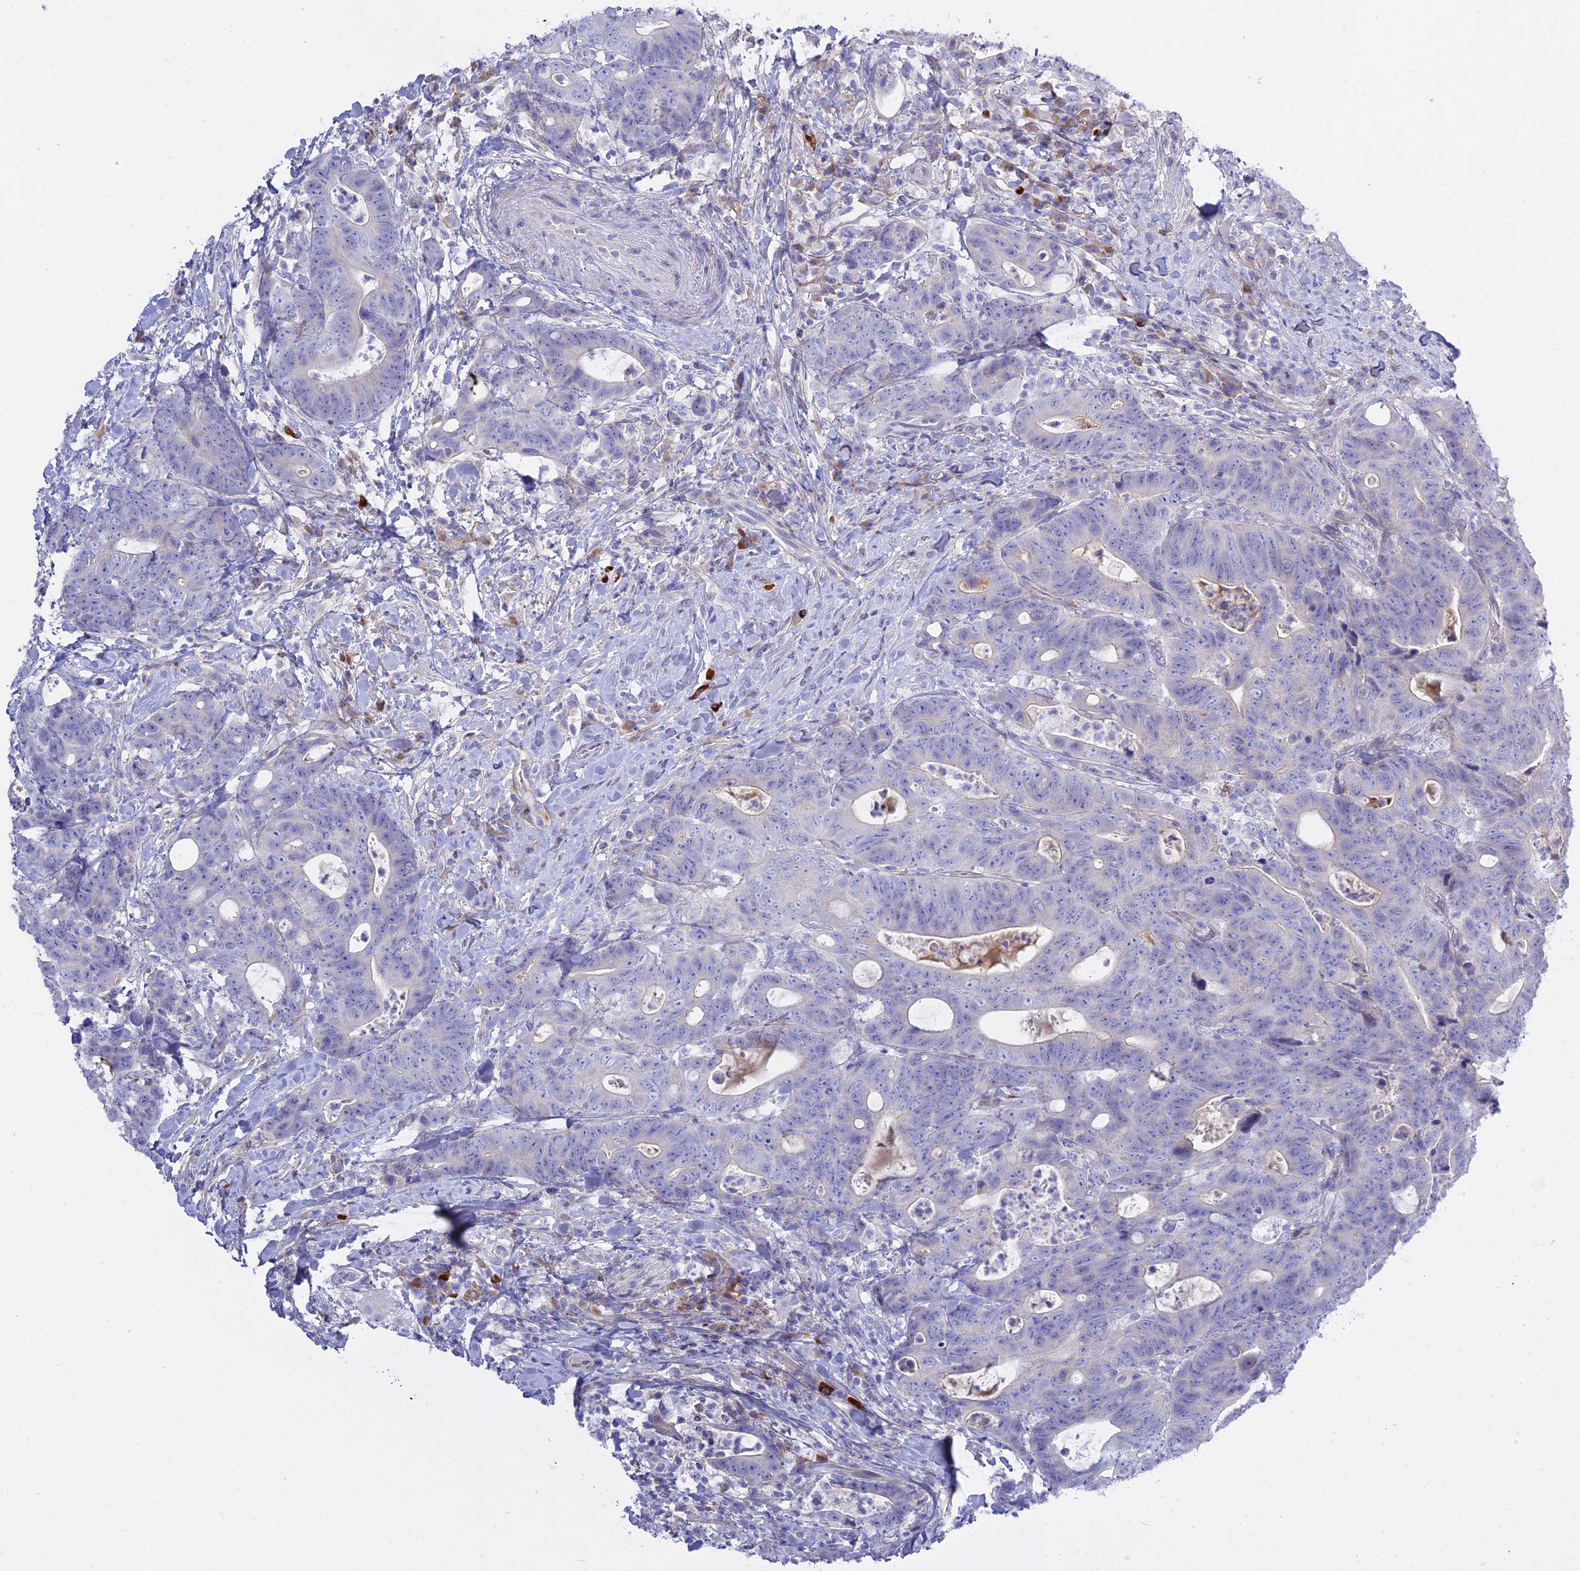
{"staining": {"intensity": "negative", "quantity": "none", "location": "none"}, "tissue": "colorectal cancer", "cell_type": "Tumor cells", "image_type": "cancer", "snomed": [{"axis": "morphology", "description": "Adenocarcinoma, NOS"}, {"axis": "topography", "description": "Colon"}], "caption": "Tumor cells are negative for brown protein staining in colorectal adenocarcinoma.", "gene": "MBD3L1", "patient": {"sex": "female", "age": 82}}